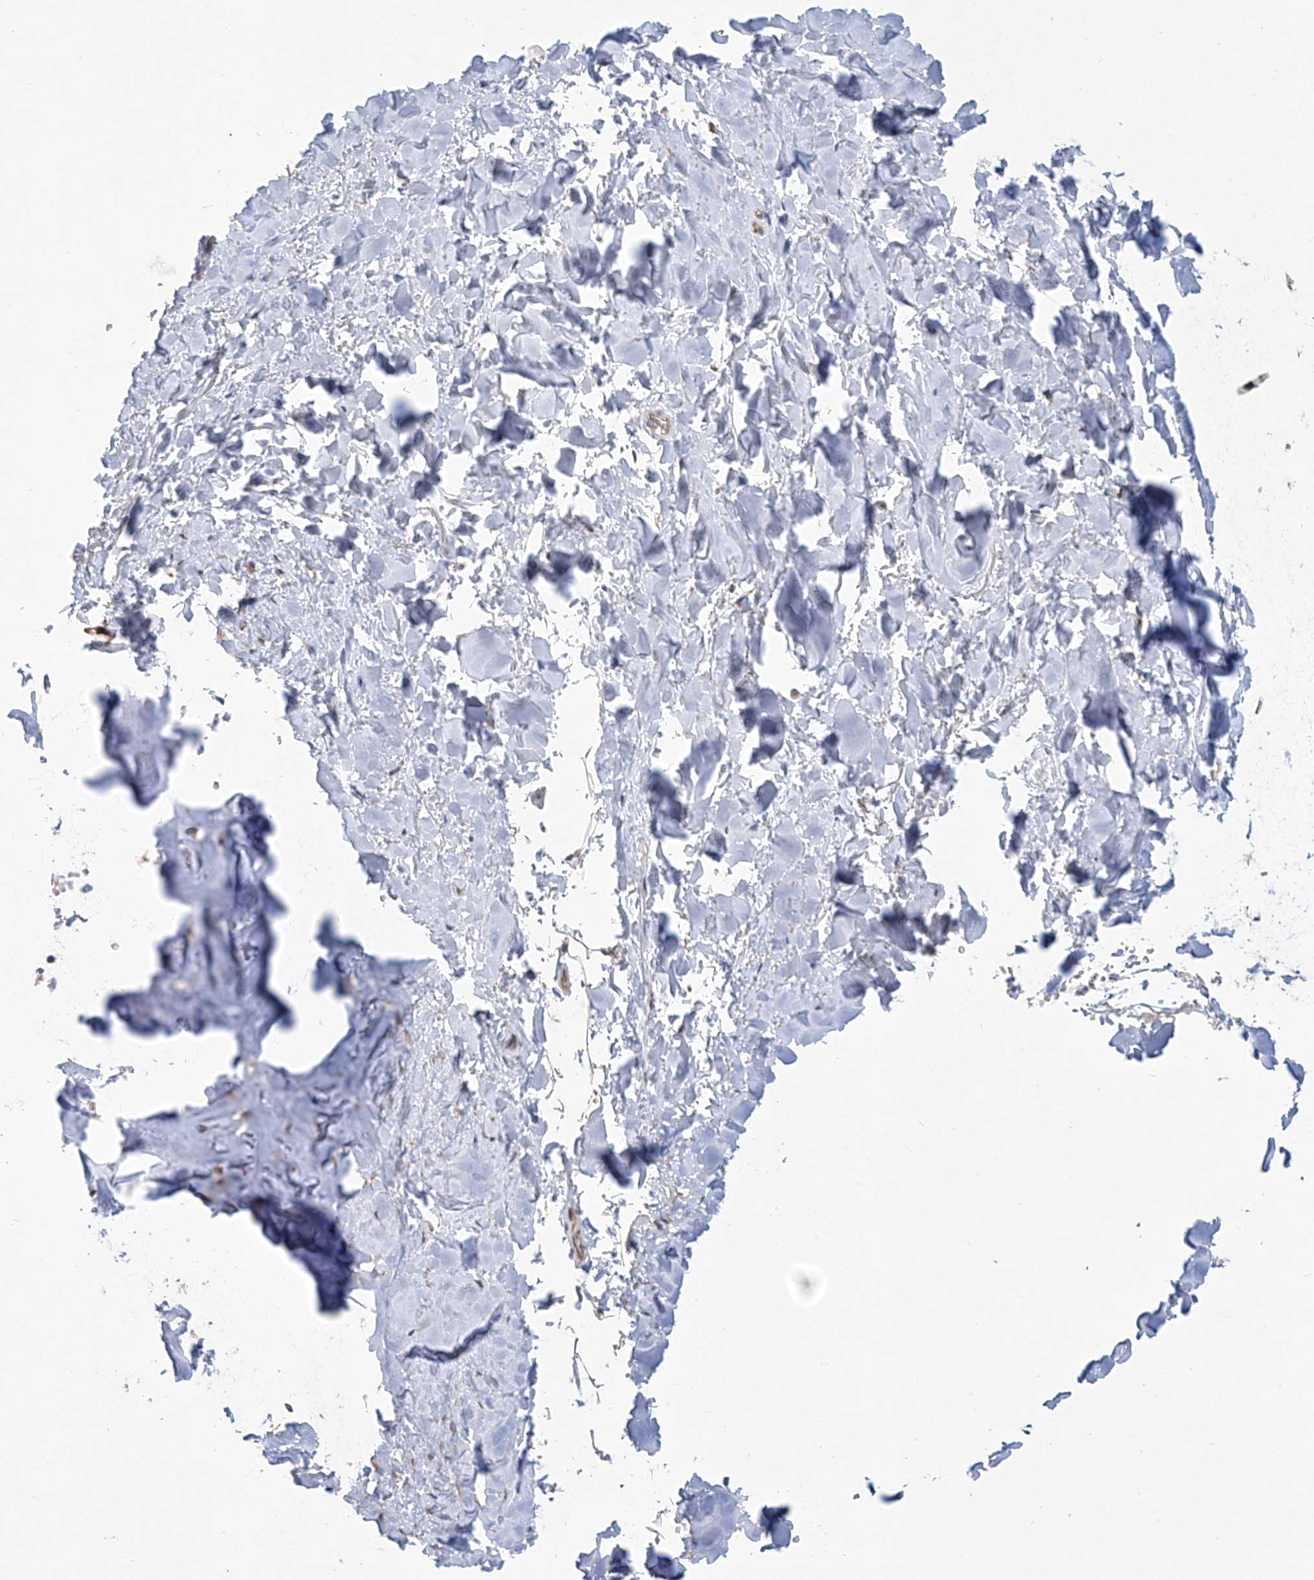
{"staining": {"intensity": "weak", "quantity": "<25%", "location": "cytoplasmic/membranous"}, "tissue": "adipose tissue", "cell_type": "Adipocytes", "image_type": "normal", "snomed": [{"axis": "morphology", "description": "Normal tissue, NOS"}, {"axis": "topography", "description": "Cartilage tissue"}], "caption": "There is no significant expression in adipocytes of adipose tissue.", "gene": "KLC4", "patient": {"sex": "female", "age": 63}}